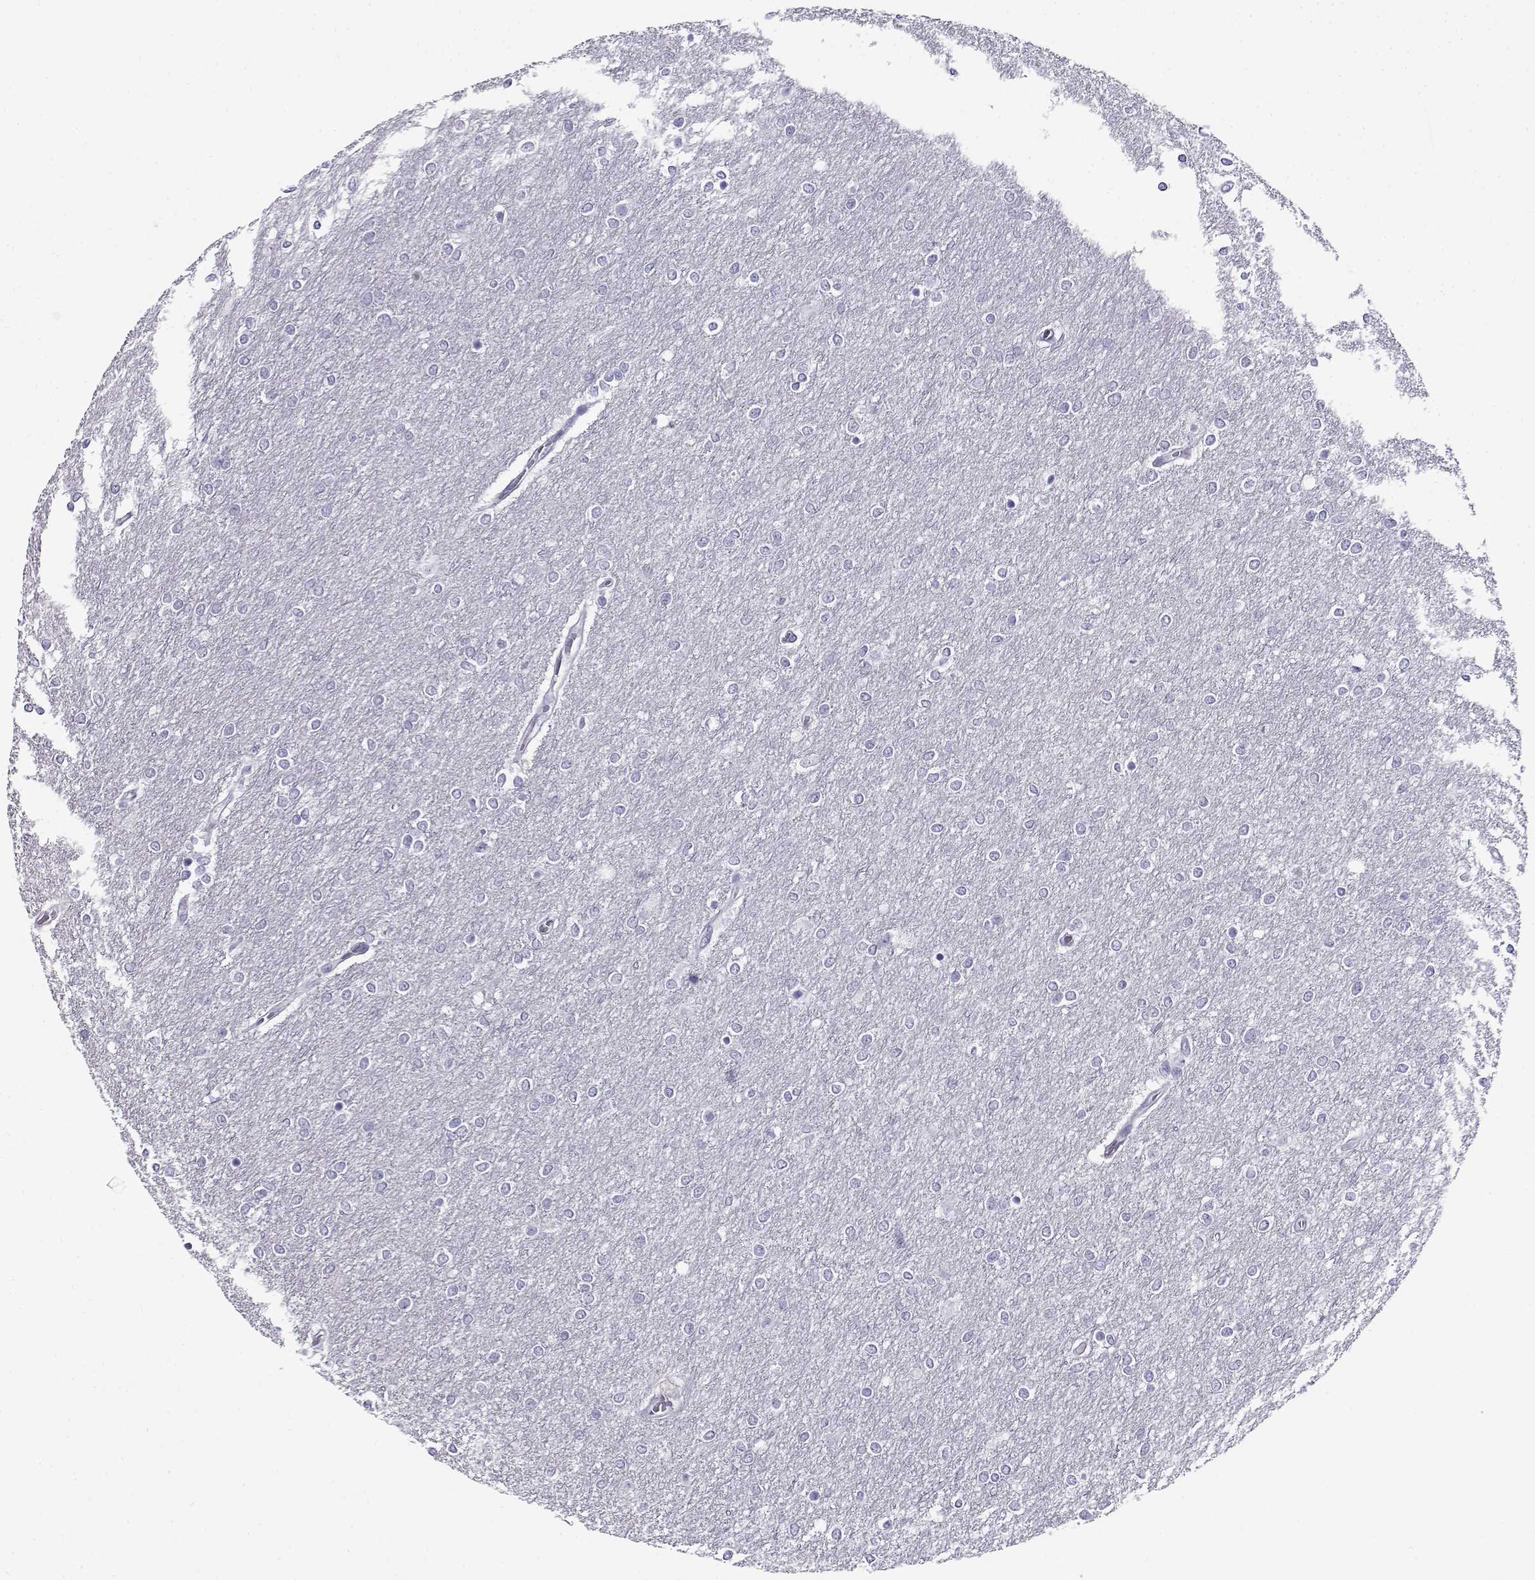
{"staining": {"intensity": "negative", "quantity": "none", "location": "none"}, "tissue": "glioma", "cell_type": "Tumor cells", "image_type": "cancer", "snomed": [{"axis": "morphology", "description": "Glioma, malignant, High grade"}, {"axis": "topography", "description": "Brain"}], "caption": "Immunohistochemistry (IHC) image of human glioma stained for a protein (brown), which demonstrates no staining in tumor cells.", "gene": "CABS1", "patient": {"sex": "female", "age": 61}}